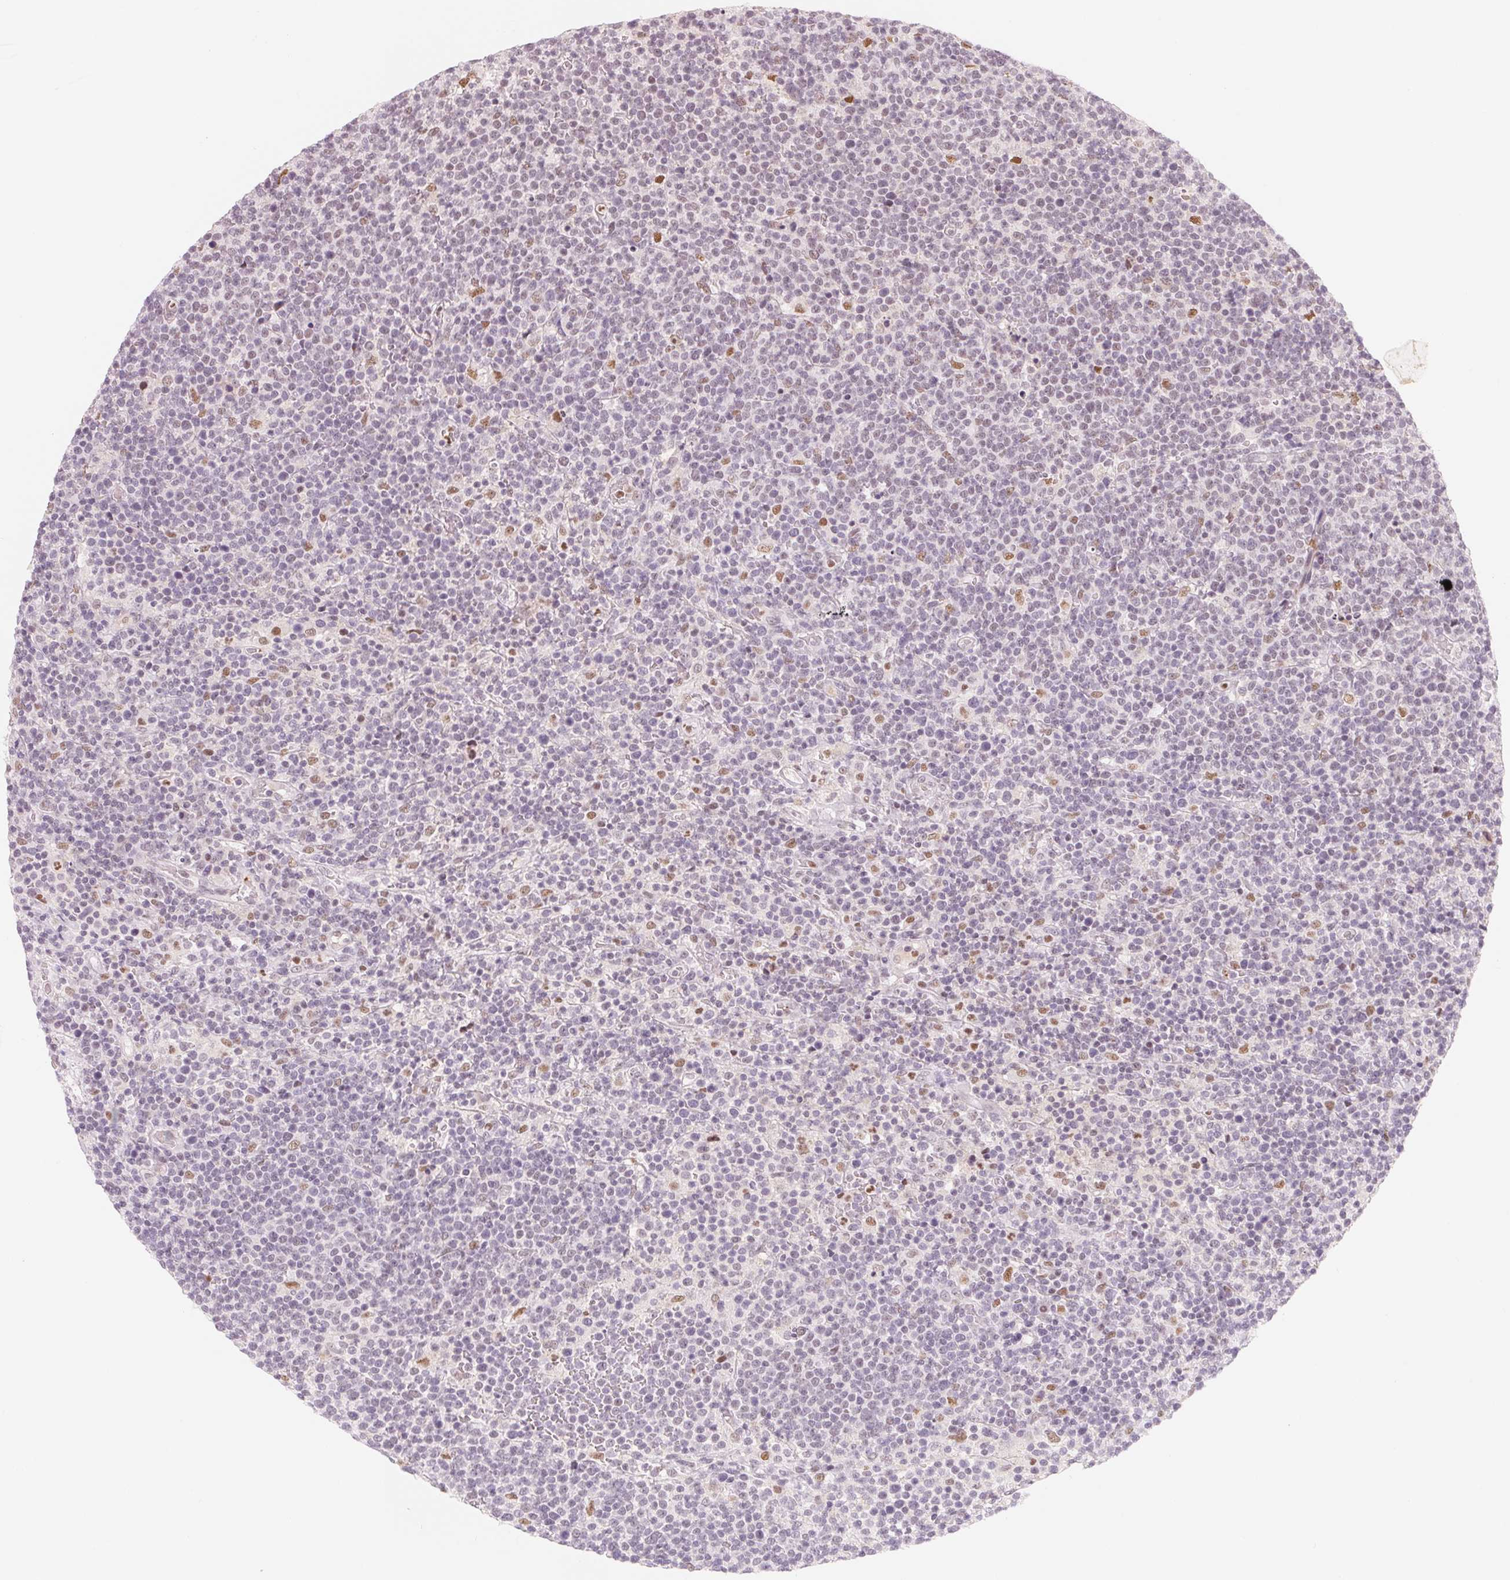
{"staining": {"intensity": "negative", "quantity": "none", "location": "none"}, "tissue": "lymphoma", "cell_type": "Tumor cells", "image_type": "cancer", "snomed": [{"axis": "morphology", "description": "Malignant lymphoma, non-Hodgkin's type, High grade"}, {"axis": "topography", "description": "Lymph node"}], "caption": "Immunohistochemistry photomicrograph of neoplastic tissue: lymphoma stained with DAB (3,3'-diaminobenzidine) reveals no significant protein staining in tumor cells.", "gene": "ARHGAP22", "patient": {"sex": "male", "age": 61}}